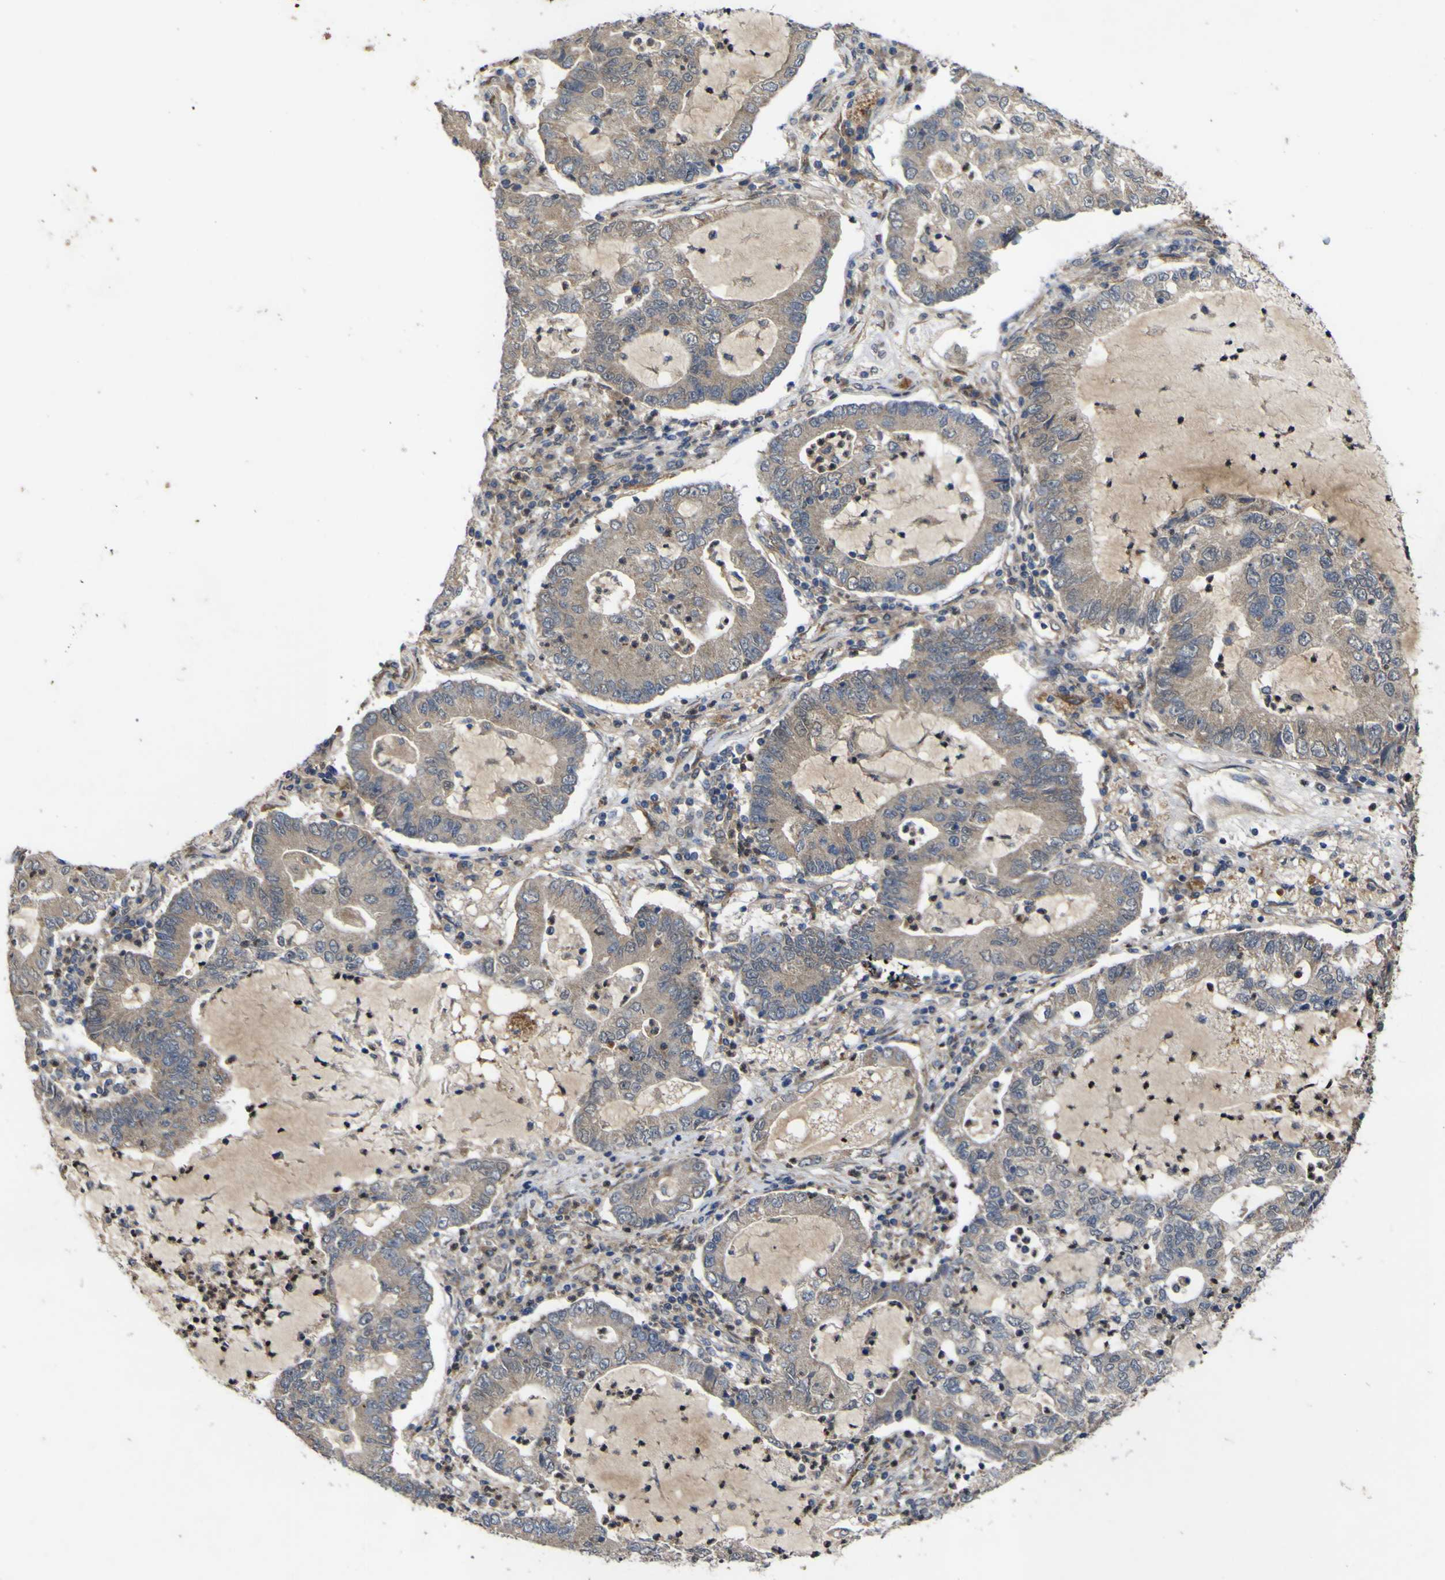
{"staining": {"intensity": "weak", "quantity": ">75%", "location": "cytoplasmic/membranous"}, "tissue": "lung cancer", "cell_type": "Tumor cells", "image_type": "cancer", "snomed": [{"axis": "morphology", "description": "Adenocarcinoma, NOS"}, {"axis": "topography", "description": "Lung"}], "caption": "This image reveals lung cancer stained with IHC to label a protein in brown. The cytoplasmic/membranous of tumor cells show weak positivity for the protein. Nuclei are counter-stained blue.", "gene": "IRAK2", "patient": {"sex": "female", "age": 51}}